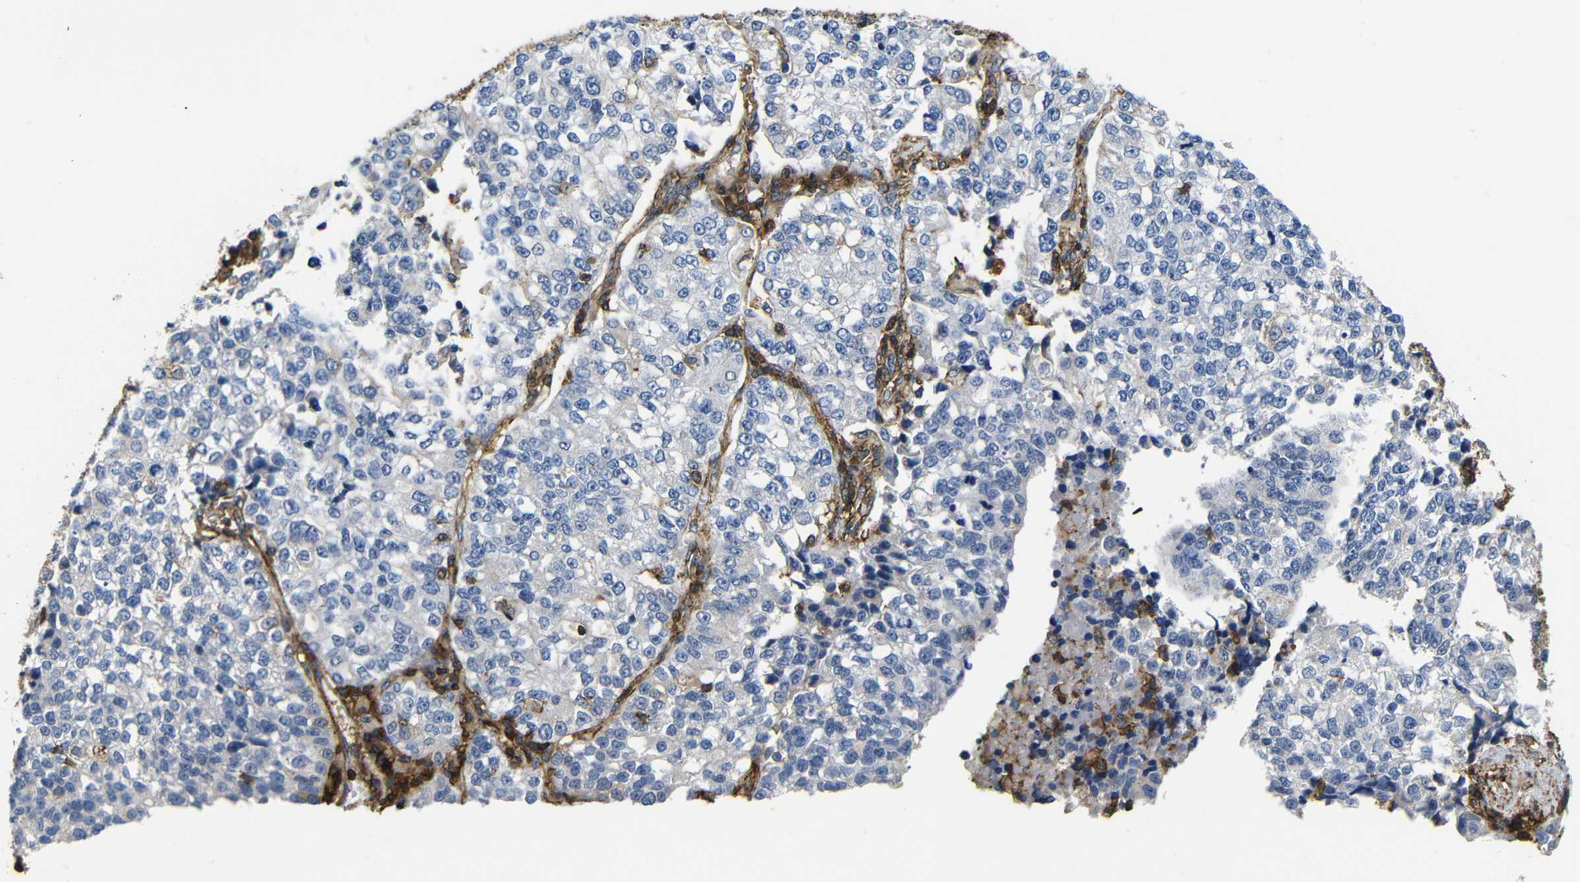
{"staining": {"intensity": "negative", "quantity": "none", "location": "none"}, "tissue": "lung cancer", "cell_type": "Tumor cells", "image_type": "cancer", "snomed": [{"axis": "morphology", "description": "Adenocarcinoma, NOS"}, {"axis": "topography", "description": "Lung"}], "caption": "There is no significant staining in tumor cells of lung adenocarcinoma.", "gene": "PI4KA", "patient": {"sex": "male", "age": 49}}